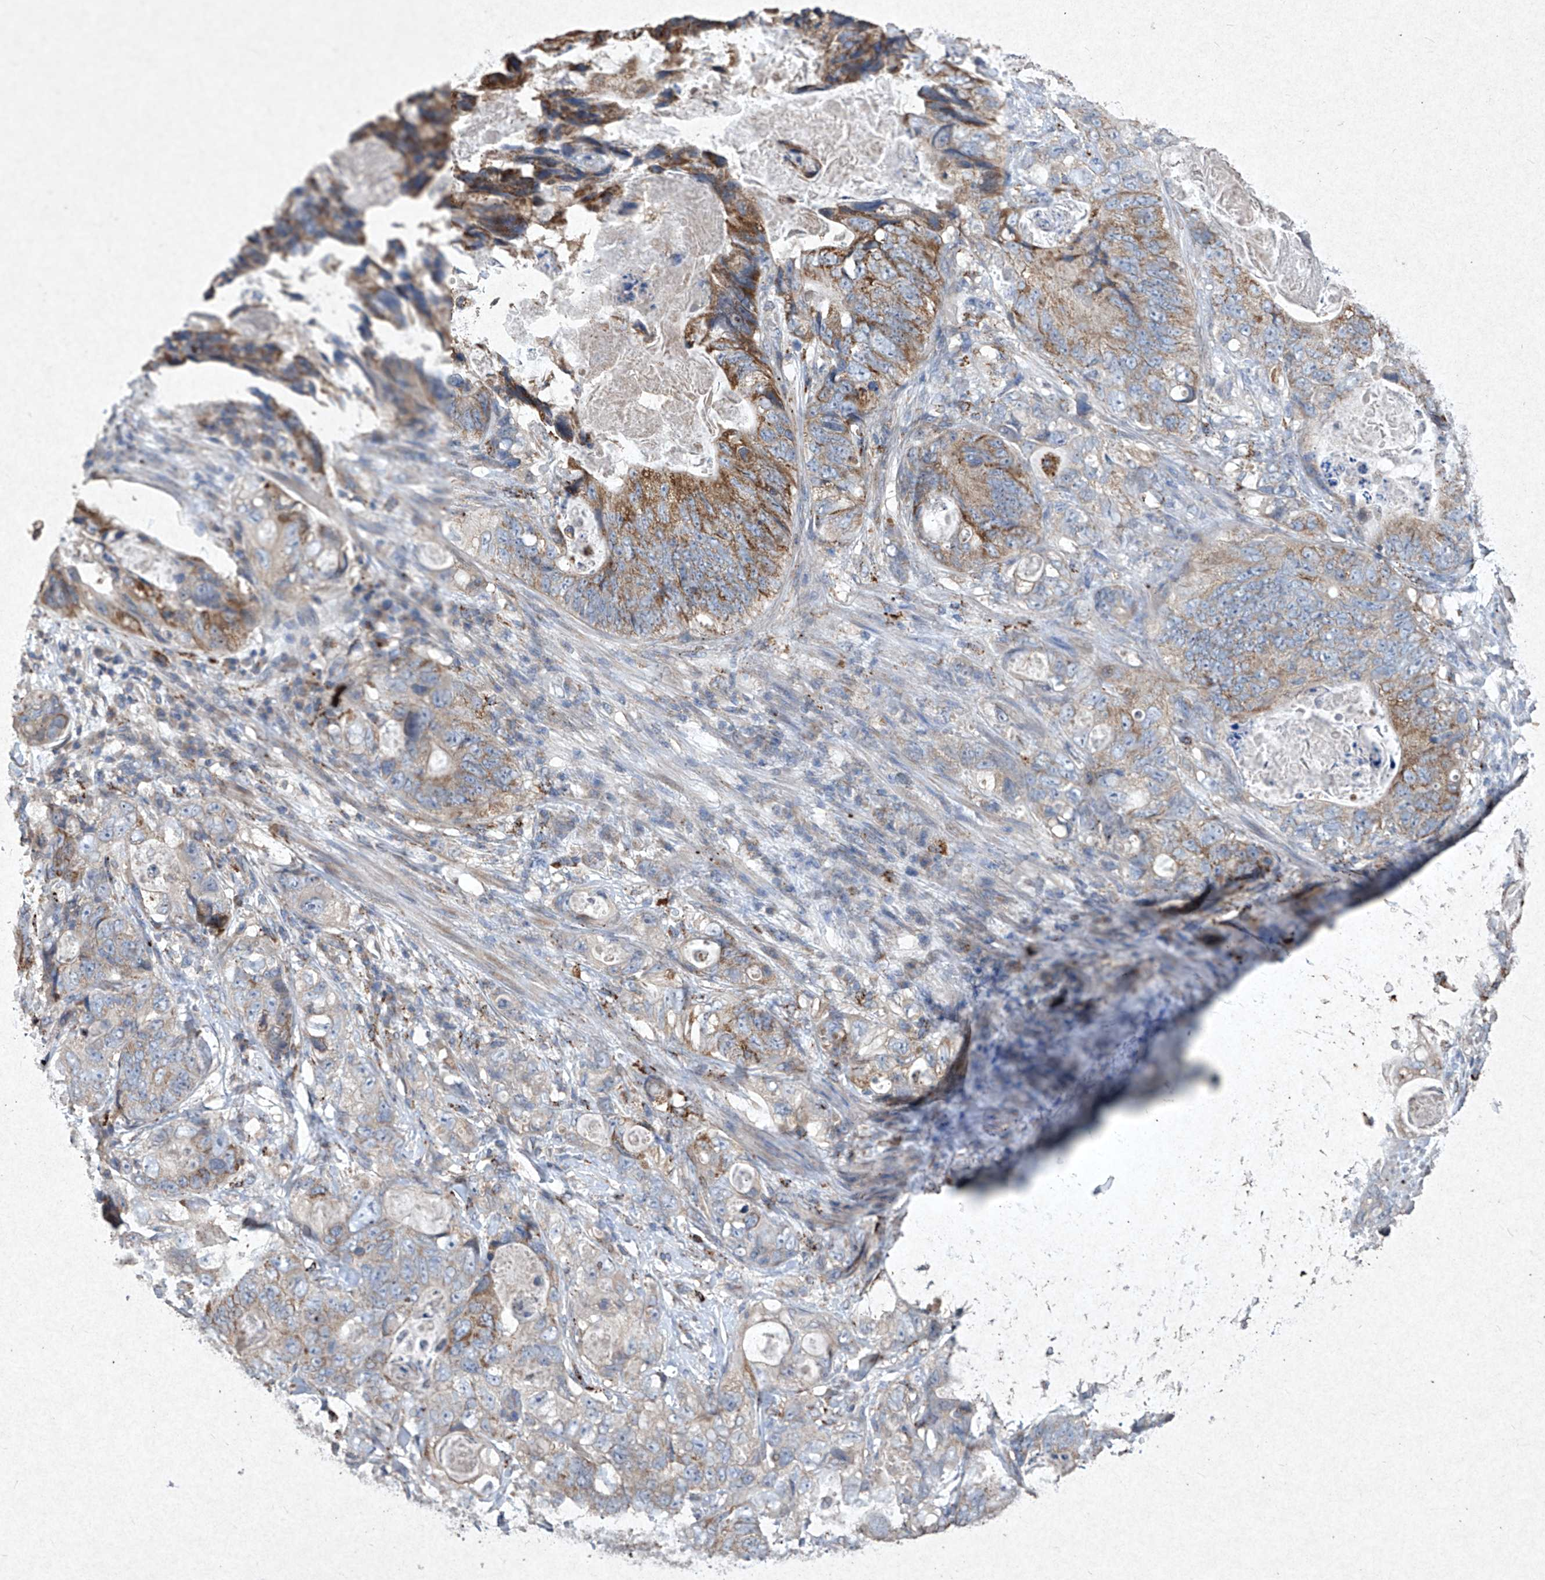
{"staining": {"intensity": "moderate", "quantity": "25%-75%", "location": "cytoplasmic/membranous"}, "tissue": "stomach cancer", "cell_type": "Tumor cells", "image_type": "cancer", "snomed": [{"axis": "morphology", "description": "Normal tissue, NOS"}, {"axis": "morphology", "description": "Adenocarcinoma, NOS"}, {"axis": "topography", "description": "Stomach"}], "caption": "An image of human stomach cancer stained for a protein displays moderate cytoplasmic/membranous brown staining in tumor cells. (Stains: DAB (3,3'-diaminobenzidine) in brown, nuclei in blue, Microscopy: brightfield microscopy at high magnification).", "gene": "MED16", "patient": {"sex": "female", "age": 89}}